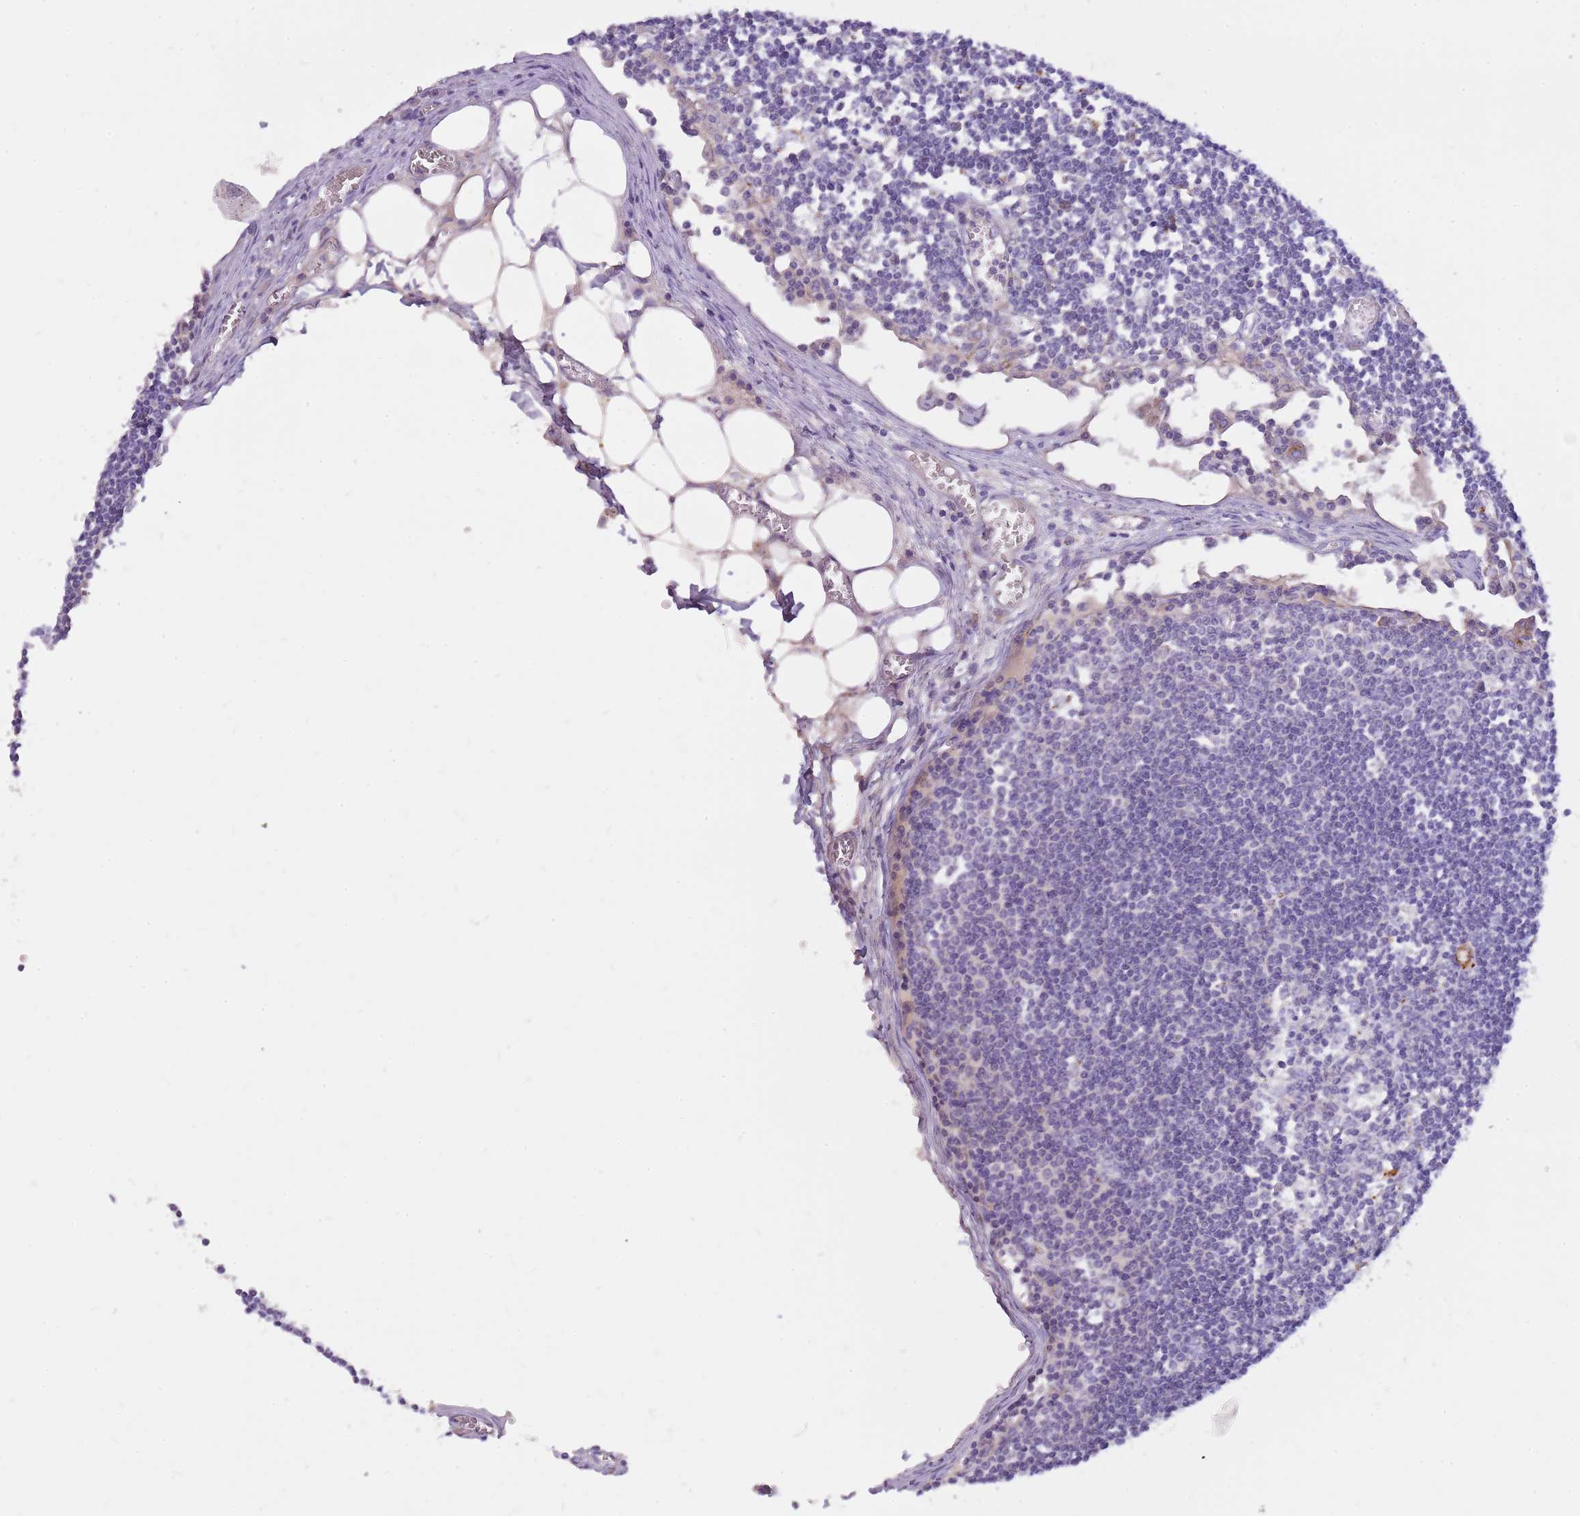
{"staining": {"intensity": "negative", "quantity": "none", "location": "none"}, "tissue": "lymph node", "cell_type": "Germinal center cells", "image_type": "normal", "snomed": [{"axis": "morphology", "description": "Normal tissue, NOS"}, {"axis": "topography", "description": "Lymph node"}], "caption": "The photomicrograph shows no staining of germinal center cells in normal lymph node.", "gene": "NTN4", "patient": {"sex": "female", "age": 11}}